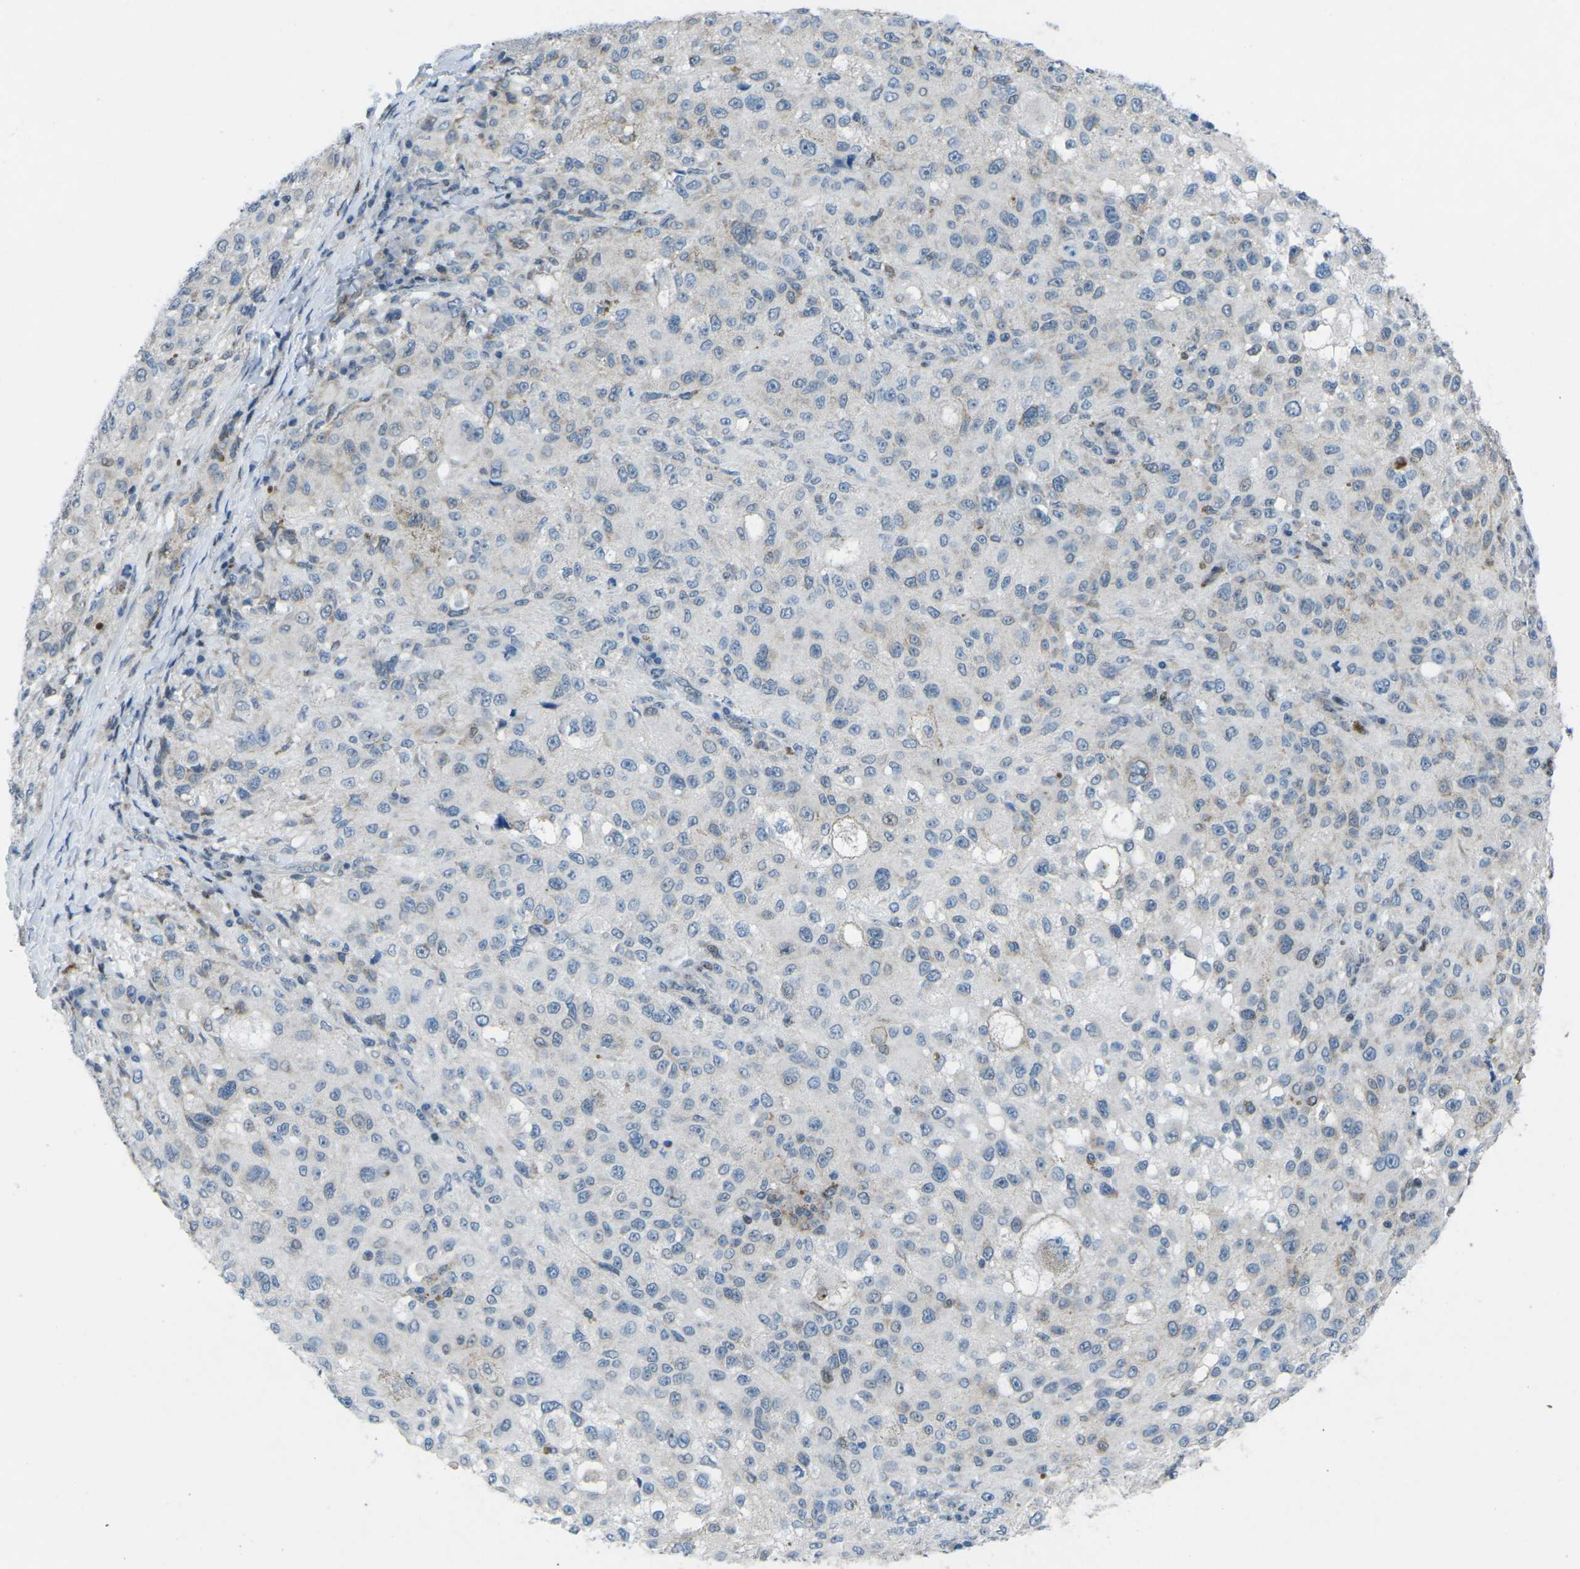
{"staining": {"intensity": "weak", "quantity": "<25%", "location": "nuclear"}, "tissue": "melanoma", "cell_type": "Tumor cells", "image_type": "cancer", "snomed": [{"axis": "morphology", "description": "Necrosis, NOS"}, {"axis": "morphology", "description": "Malignant melanoma, NOS"}, {"axis": "topography", "description": "Skin"}], "caption": "IHC image of neoplastic tissue: melanoma stained with DAB (3,3'-diaminobenzidine) reveals no significant protein staining in tumor cells. (Immunohistochemistry, brightfield microscopy, high magnification).", "gene": "MBNL1", "patient": {"sex": "female", "age": 87}}